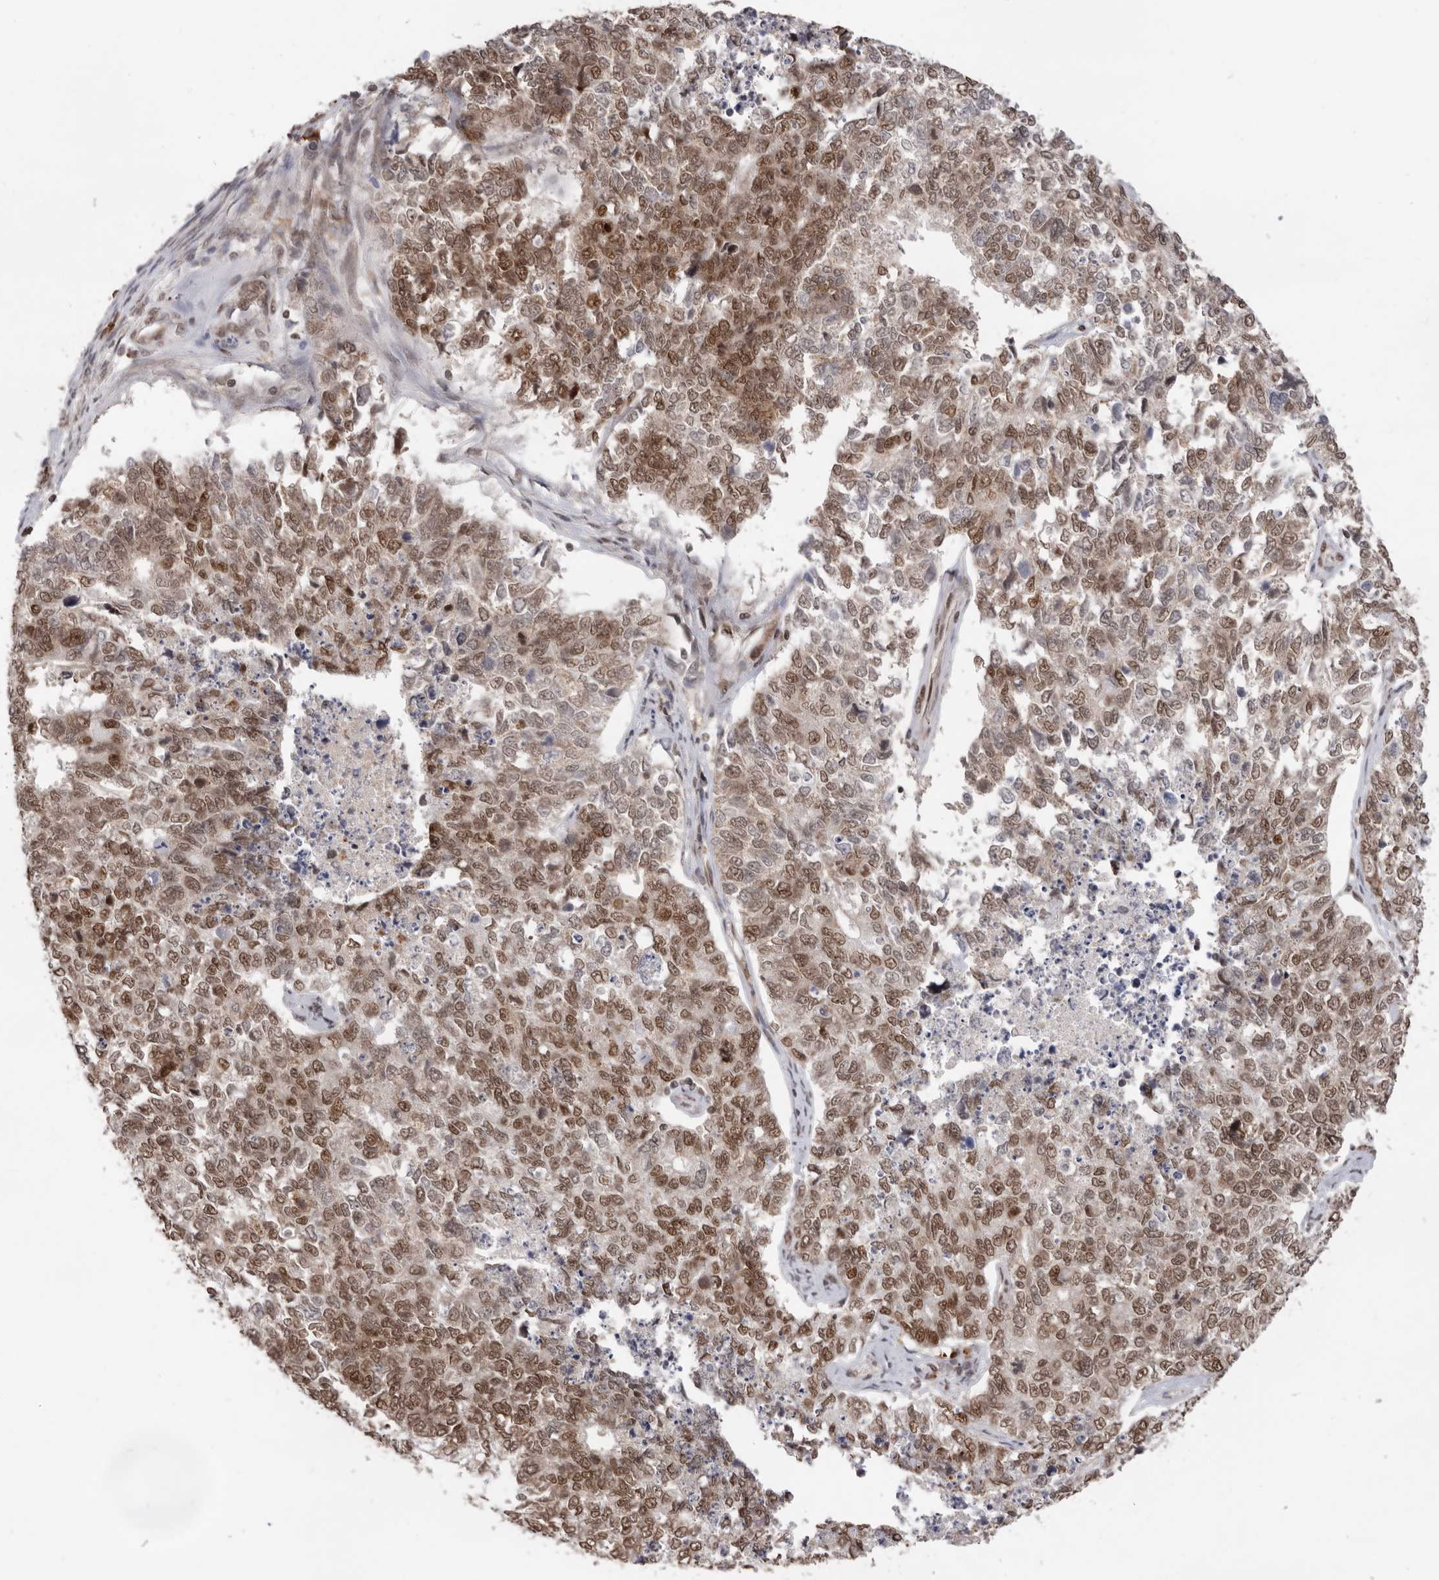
{"staining": {"intensity": "moderate", "quantity": ">75%", "location": "nuclear"}, "tissue": "cervical cancer", "cell_type": "Tumor cells", "image_type": "cancer", "snomed": [{"axis": "morphology", "description": "Squamous cell carcinoma, NOS"}, {"axis": "topography", "description": "Cervix"}], "caption": "Moderate nuclear staining is seen in approximately >75% of tumor cells in cervical cancer.", "gene": "CHTOP", "patient": {"sex": "female", "age": 63}}